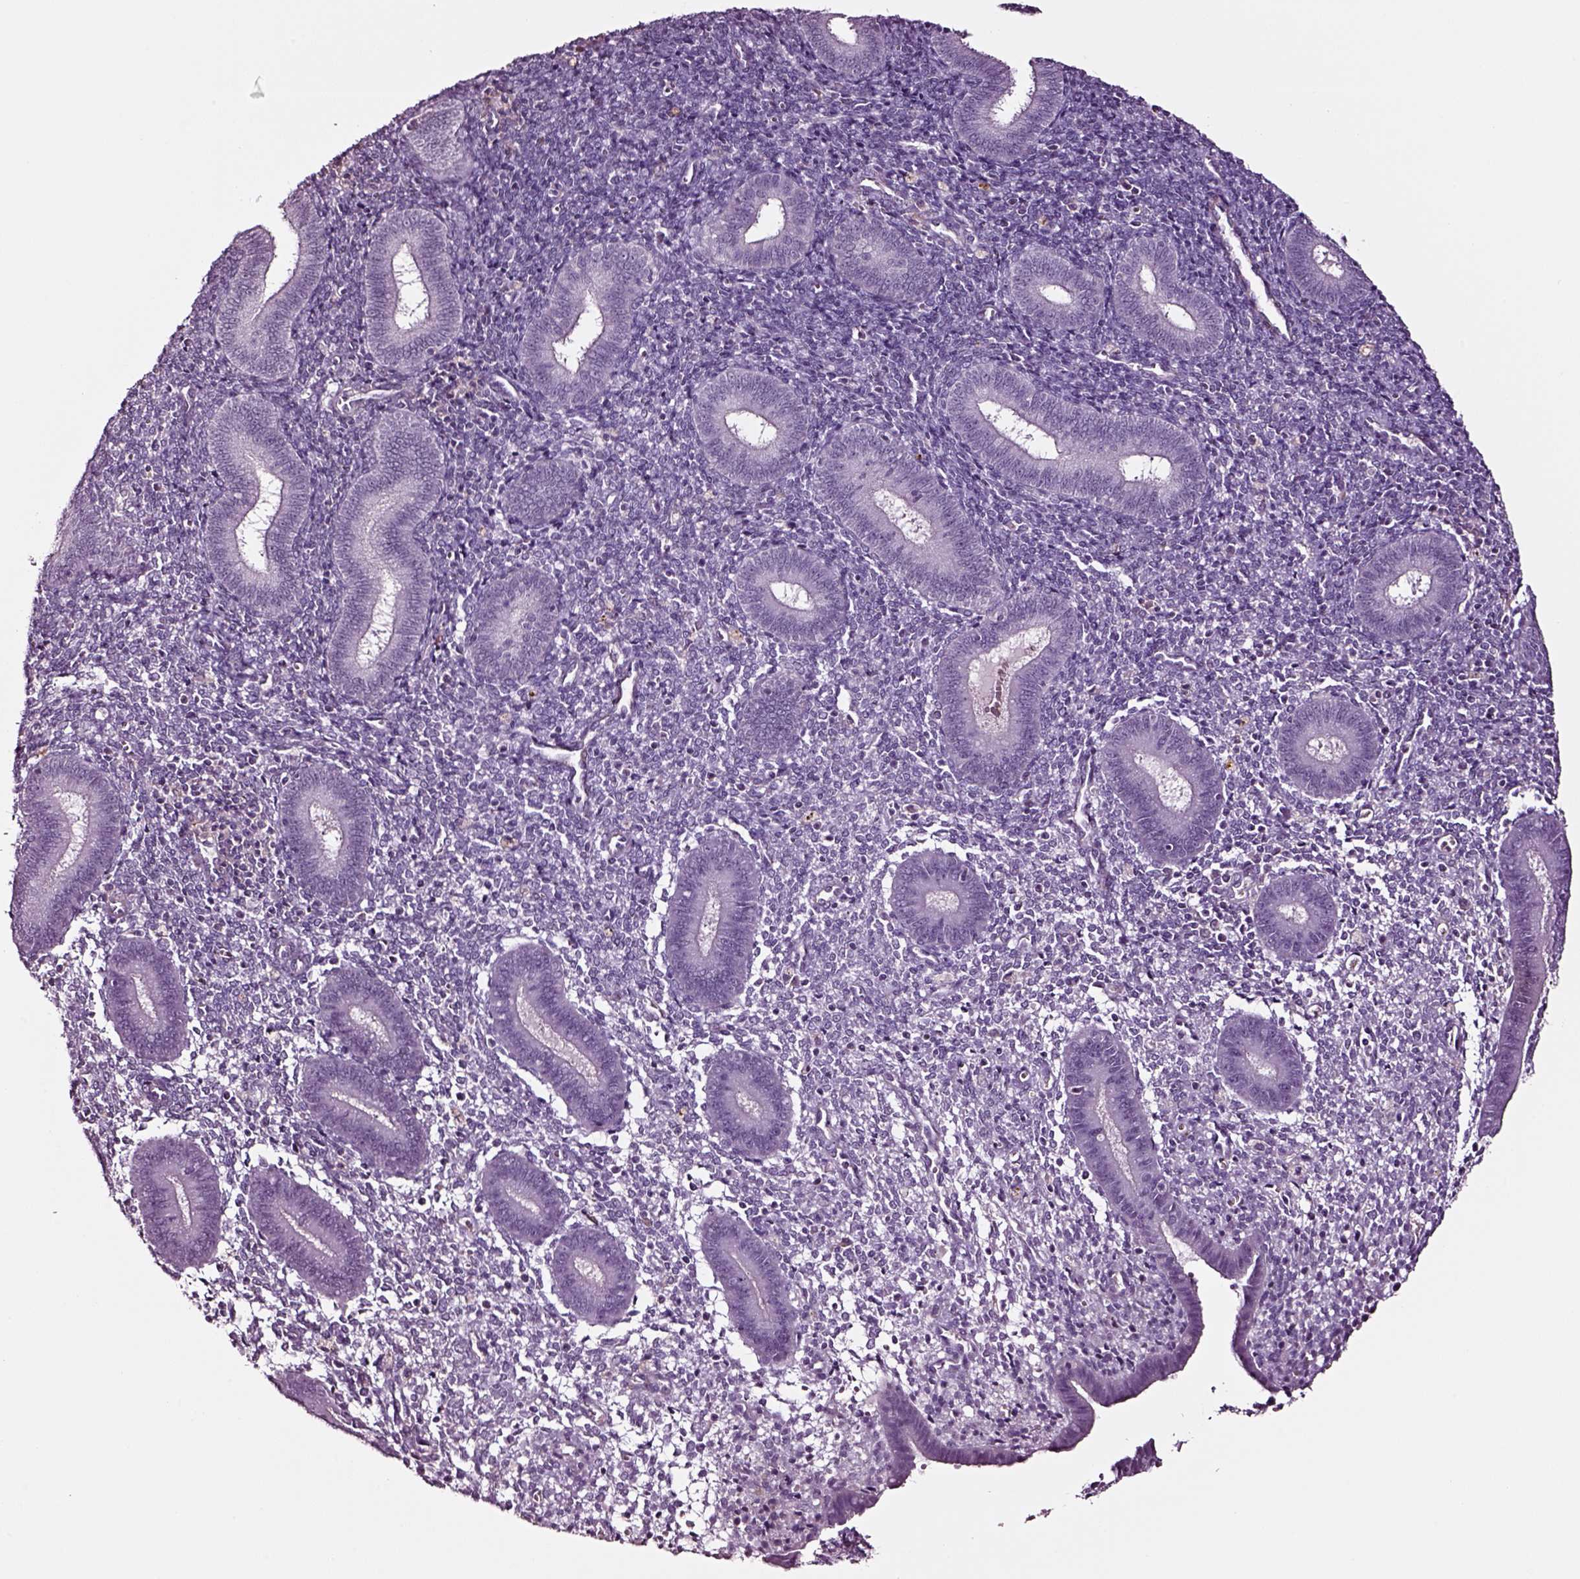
{"staining": {"intensity": "negative", "quantity": "none", "location": "none"}, "tissue": "endometrium", "cell_type": "Cells in endometrial stroma", "image_type": "normal", "snomed": [{"axis": "morphology", "description": "Normal tissue, NOS"}, {"axis": "topography", "description": "Endometrium"}], "caption": "A high-resolution image shows IHC staining of normal endometrium, which shows no significant positivity in cells in endometrial stroma. Brightfield microscopy of IHC stained with DAB (3,3'-diaminobenzidine) (brown) and hematoxylin (blue), captured at high magnification.", "gene": "SOX10", "patient": {"sex": "female", "age": 25}}